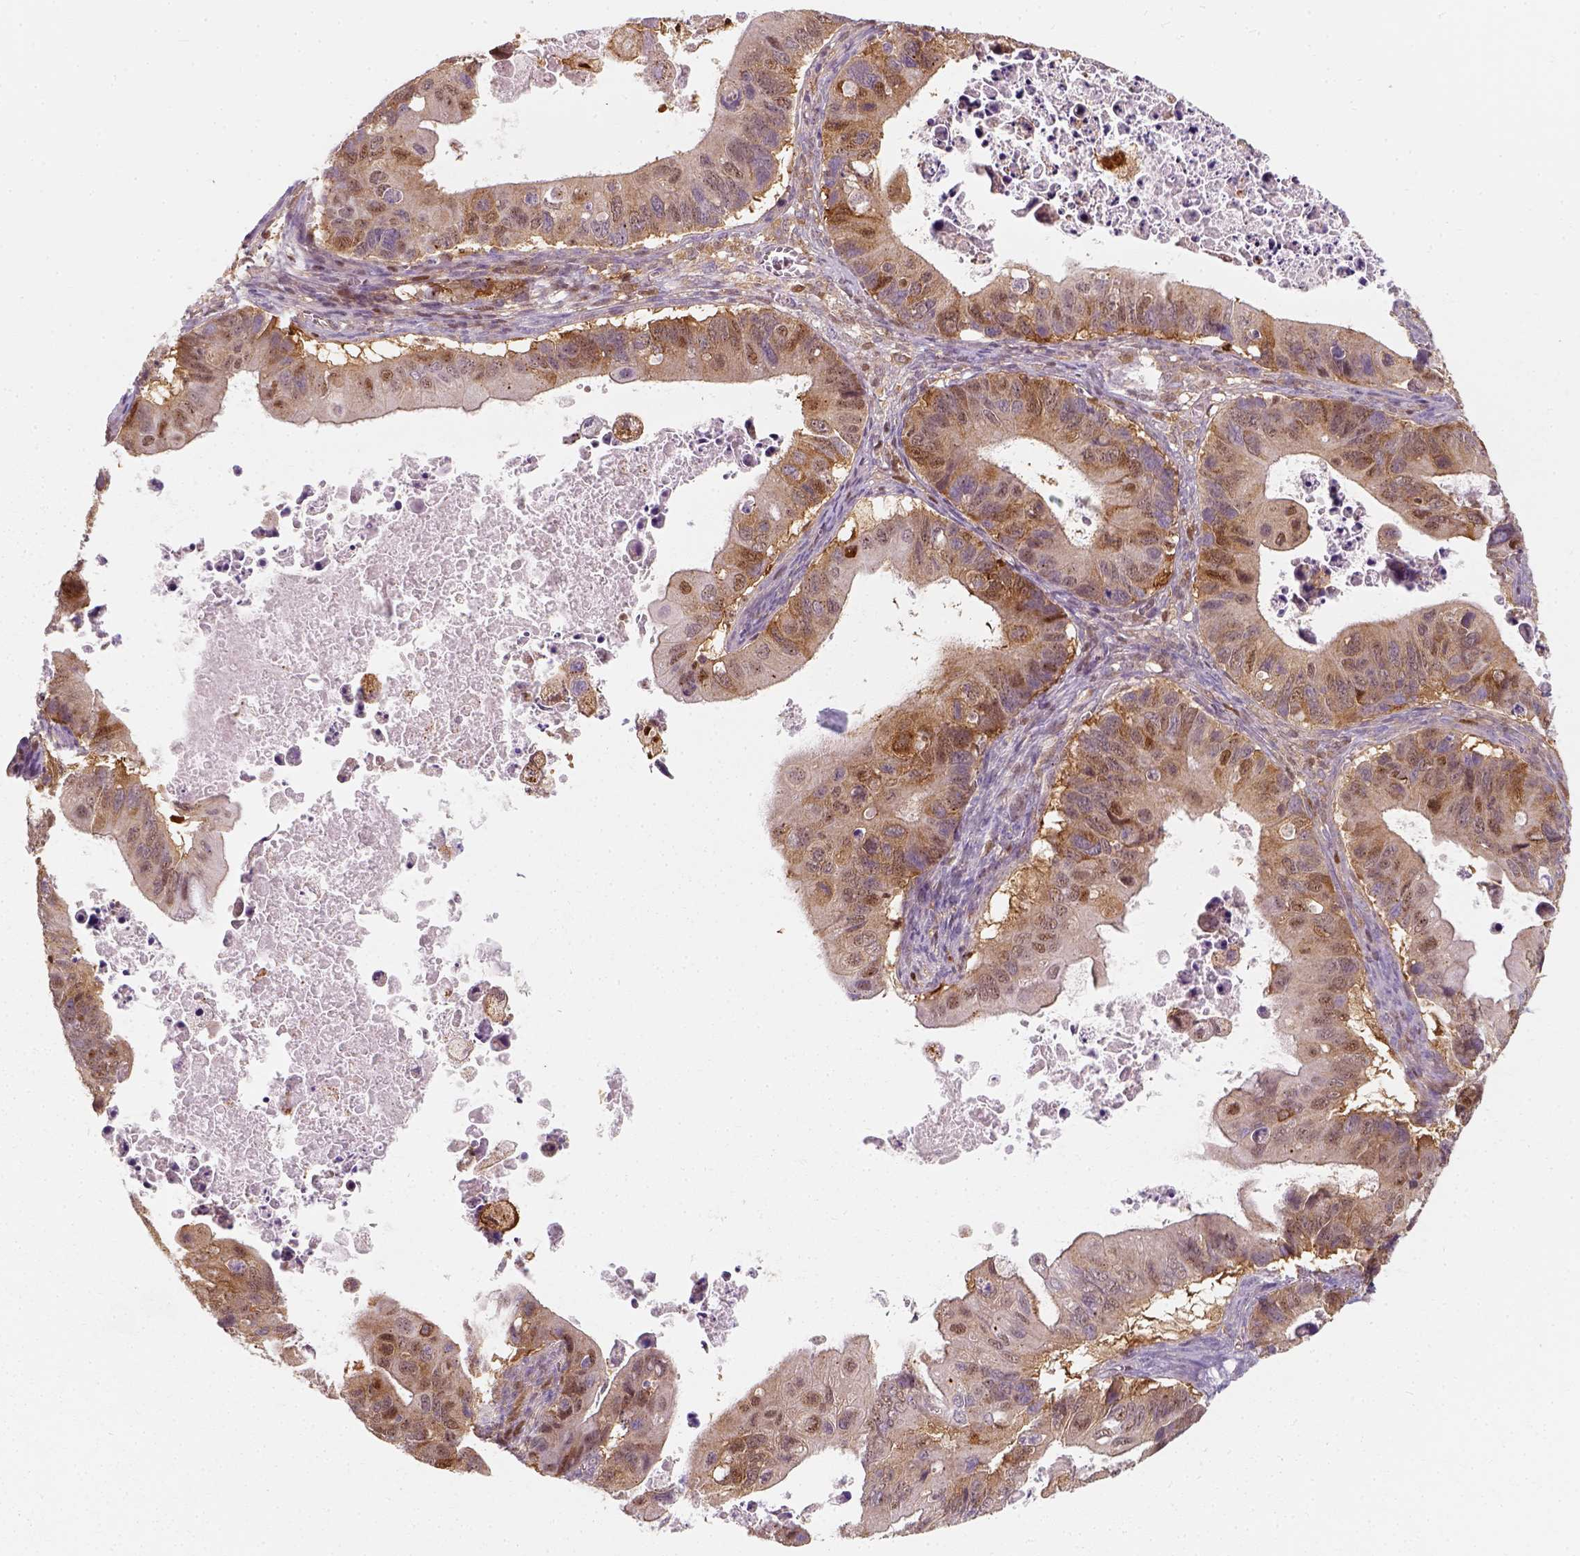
{"staining": {"intensity": "moderate", "quantity": "25%-75%", "location": "cytoplasmic/membranous,nuclear"}, "tissue": "ovarian cancer", "cell_type": "Tumor cells", "image_type": "cancer", "snomed": [{"axis": "morphology", "description": "Cystadenocarcinoma, mucinous, NOS"}, {"axis": "topography", "description": "Ovary"}], "caption": "Ovarian cancer (mucinous cystadenocarcinoma) stained with a protein marker shows moderate staining in tumor cells.", "gene": "SQSTM1", "patient": {"sex": "female", "age": 64}}